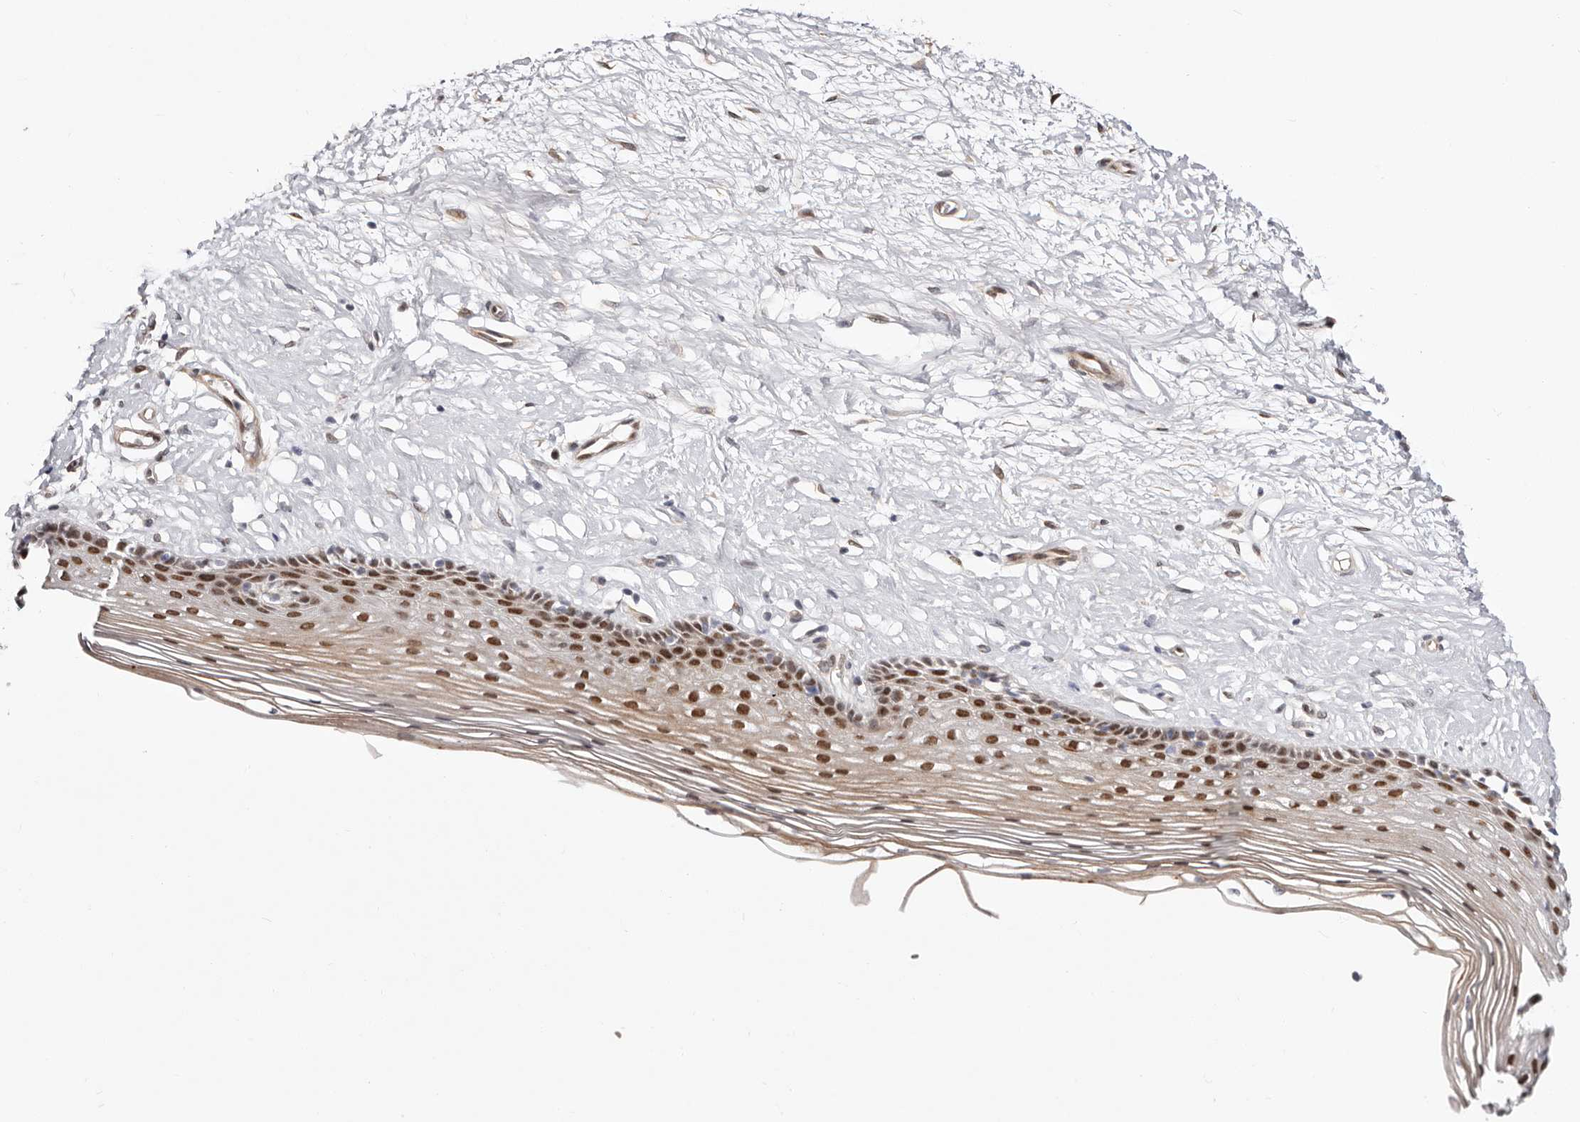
{"staining": {"intensity": "moderate", "quantity": "25%-75%", "location": "cytoplasmic/membranous,nuclear"}, "tissue": "vagina", "cell_type": "Squamous epithelial cells", "image_type": "normal", "snomed": [{"axis": "morphology", "description": "Normal tissue, NOS"}, {"axis": "topography", "description": "Vagina"}], "caption": "Squamous epithelial cells display medium levels of moderate cytoplasmic/membranous,nuclear positivity in about 25%-75% of cells in benign vagina.", "gene": "EPHX3", "patient": {"sex": "female", "age": 46}}